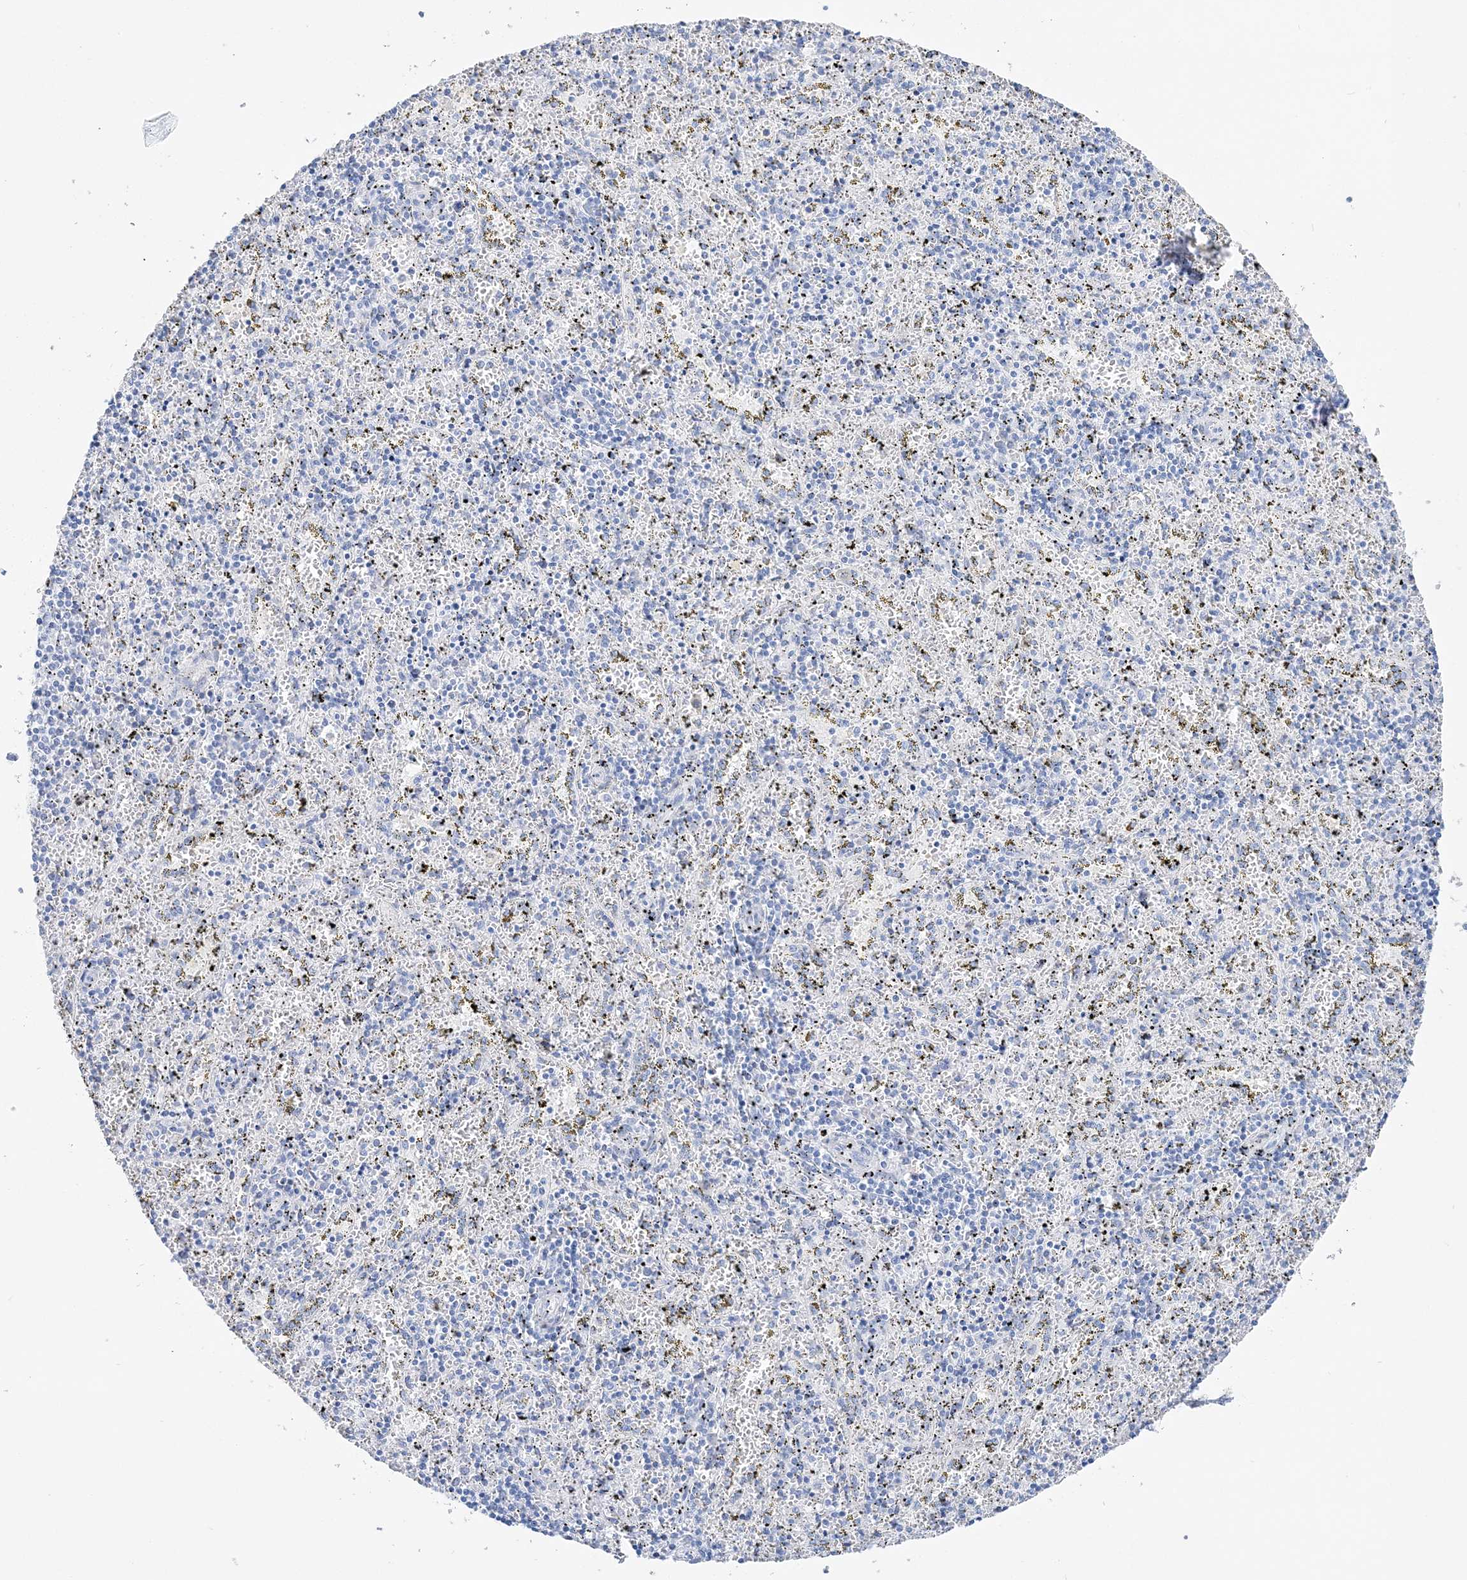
{"staining": {"intensity": "negative", "quantity": "none", "location": "none"}, "tissue": "spleen", "cell_type": "Cells in red pulp", "image_type": "normal", "snomed": [{"axis": "morphology", "description": "Normal tissue, NOS"}, {"axis": "topography", "description": "Spleen"}], "caption": "Immunohistochemical staining of unremarkable spleen shows no significant staining in cells in red pulp. Nuclei are stained in blue.", "gene": "TSPYL6", "patient": {"sex": "male", "age": 11}}